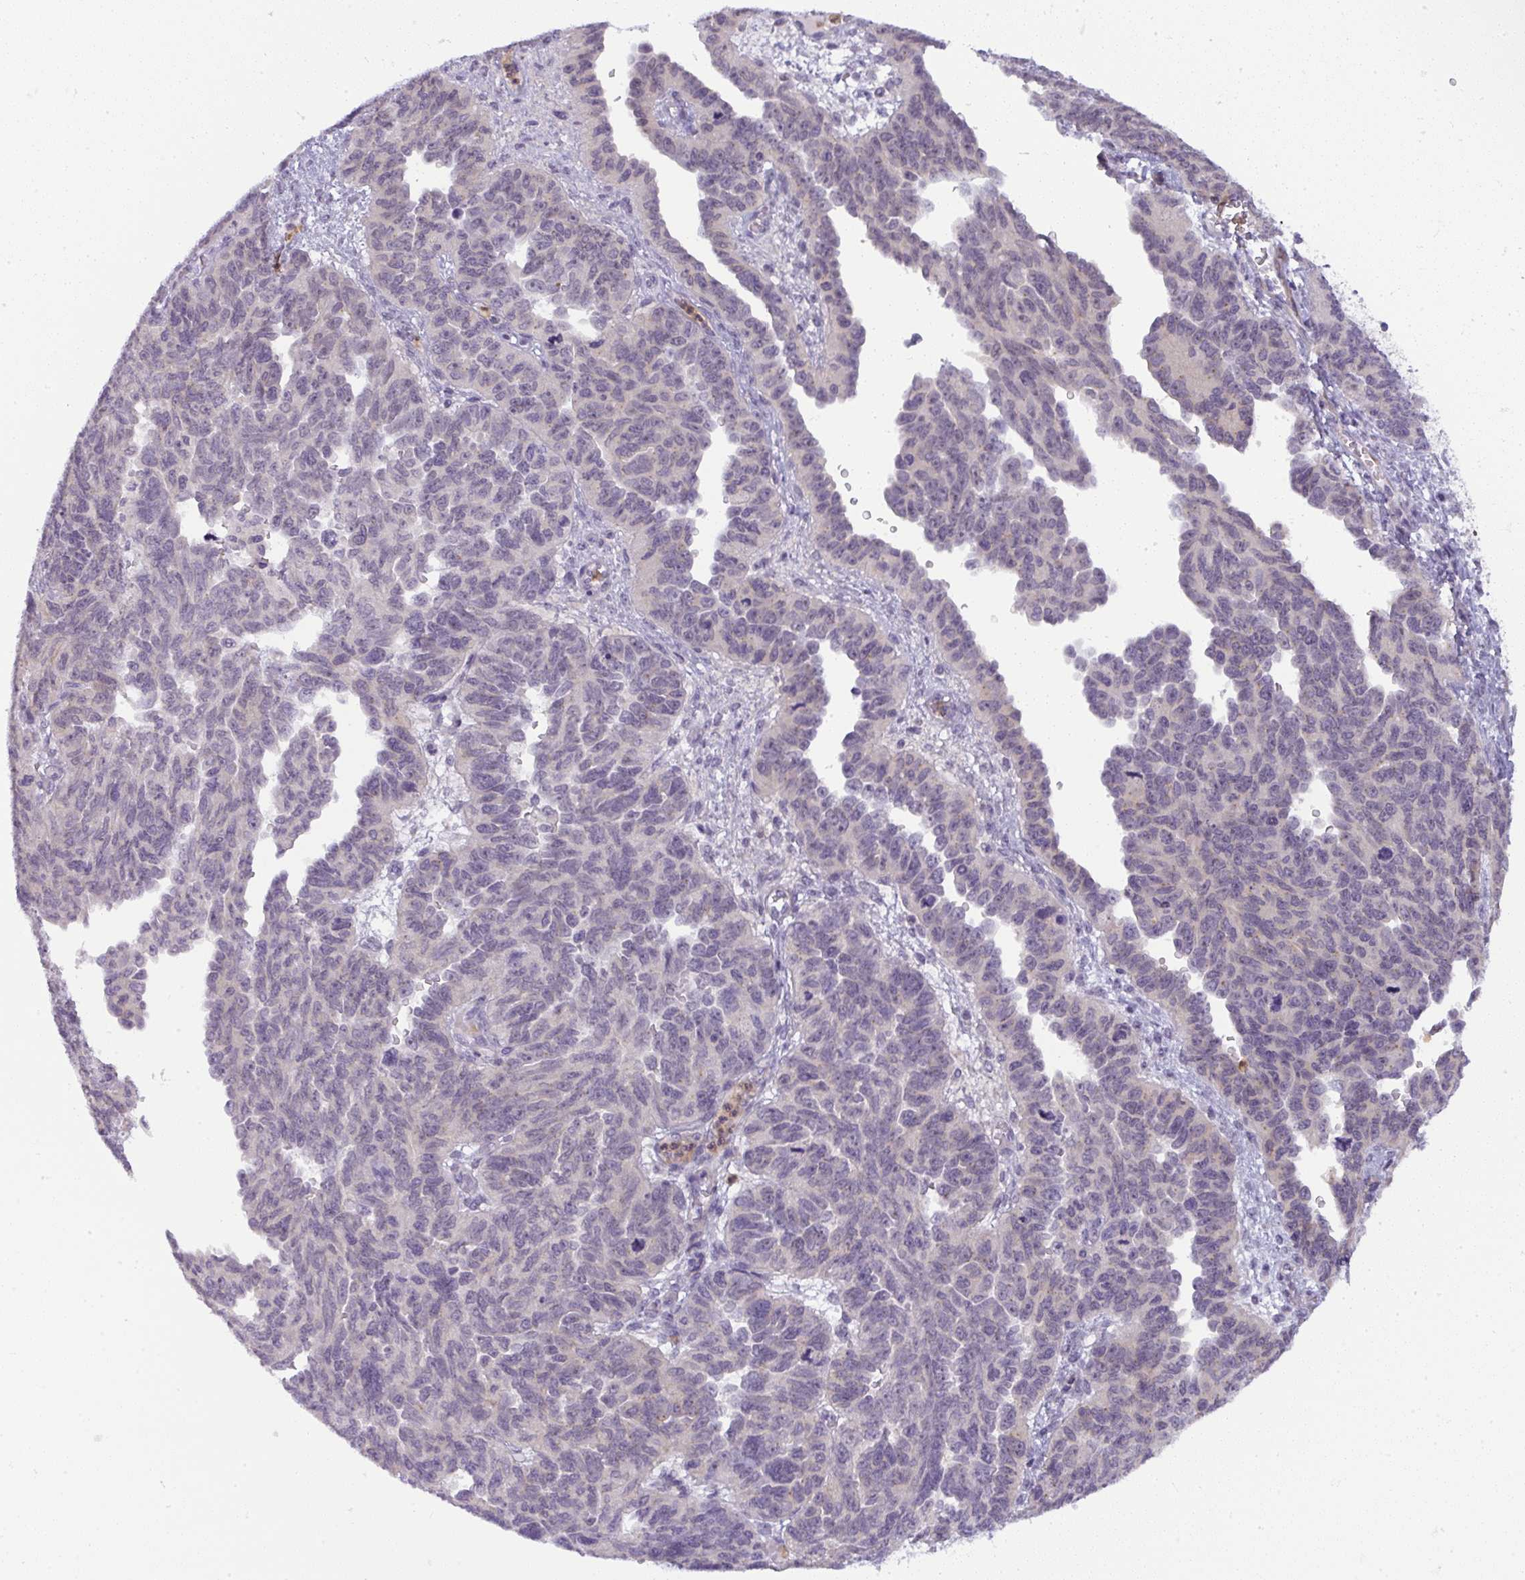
{"staining": {"intensity": "negative", "quantity": "none", "location": "none"}, "tissue": "ovarian cancer", "cell_type": "Tumor cells", "image_type": "cancer", "snomed": [{"axis": "morphology", "description": "Cystadenocarcinoma, serous, NOS"}, {"axis": "topography", "description": "Ovary"}], "caption": "DAB immunohistochemical staining of human ovarian cancer reveals no significant positivity in tumor cells.", "gene": "DZIP1", "patient": {"sex": "female", "age": 64}}